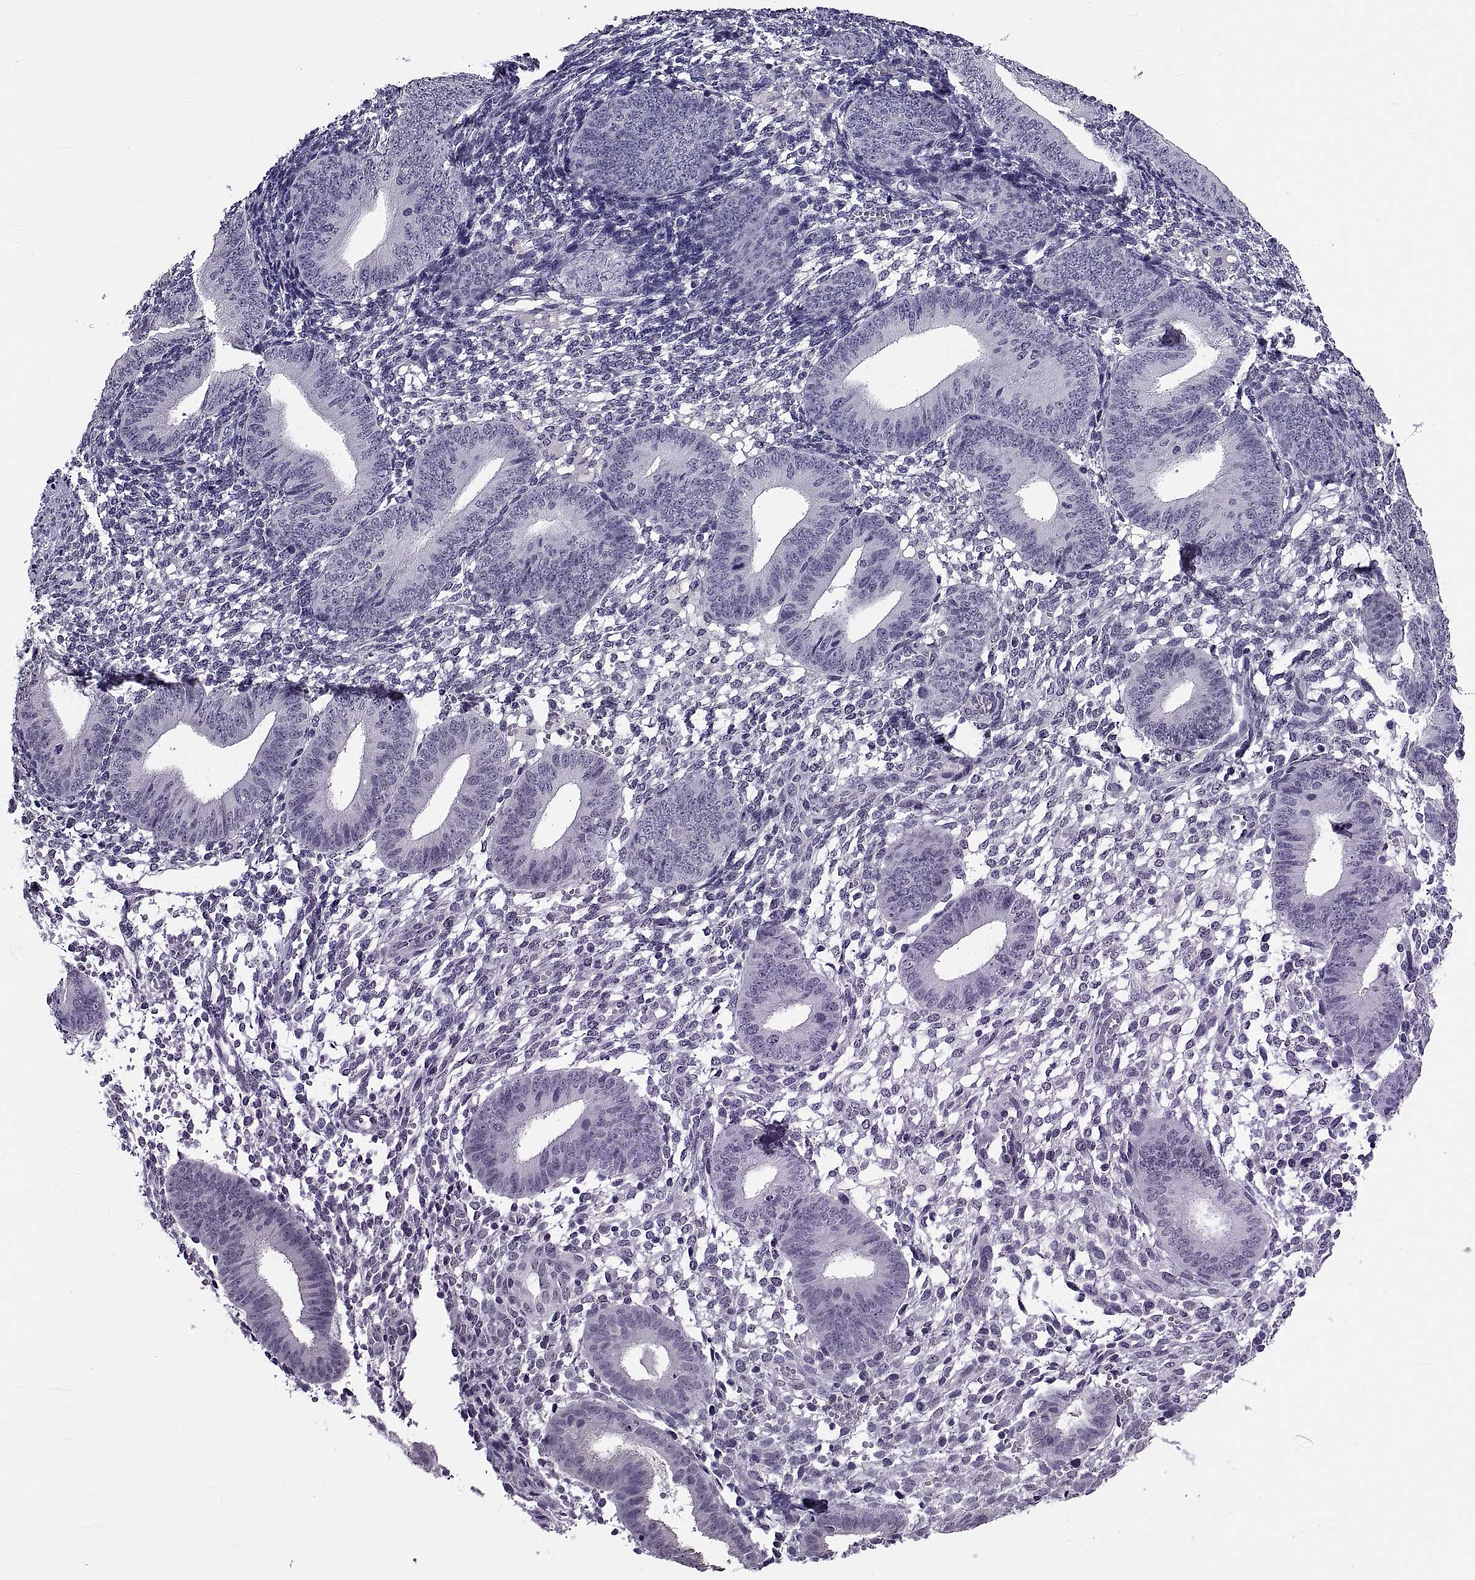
{"staining": {"intensity": "negative", "quantity": "none", "location": "none"}, "tissue": "endometrium", "cell_type": "Cells in endometrial stroma", "image_type": "normal", "snomed": [{"axis": "morphology", "description": "Normal tissue, NOS"}, {"axis": "topography", "description": "Endometrium"}], "caption": "High magnification brightfield microscopy of benign endometrium stained with DAB (brown) and counterstained with hematoxylin (blue): cells in endometrial stroma show no significant expression. (Stains: DAB (3,3'-diaminobenzidine) immunohistochemistry (IHC) with hematoxylin counter stain, Microscopy: brightfield microscopy at high magnification).", "gene": "TGFBR3L", "patient": {"sex": "female", "age": 39}}